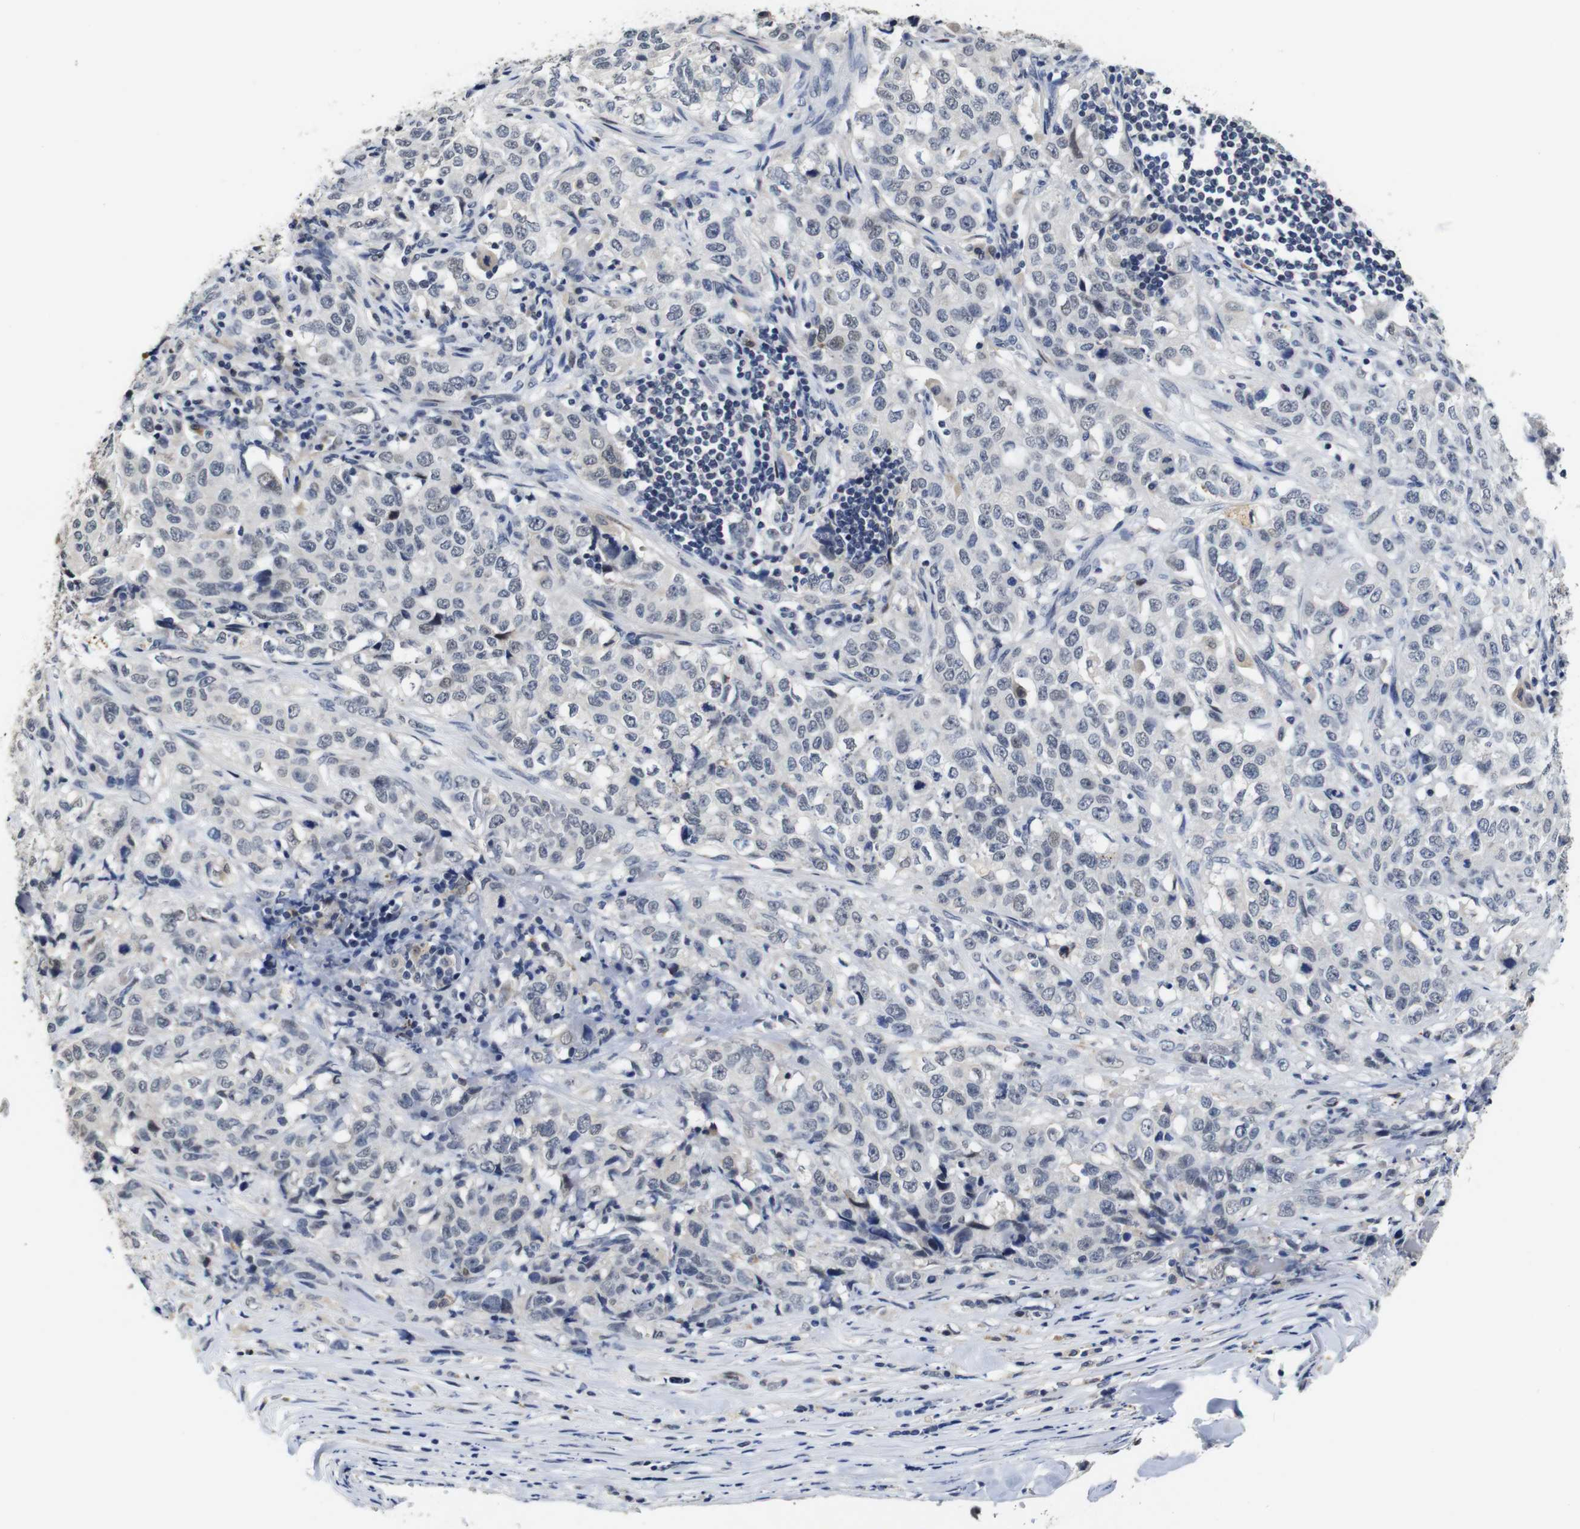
{"staining": {"intensity": "negative", "quantity": "none", "location": "none"}, "tissue": "stomach cancer", "cell_type": "Tumor cells", "image_type": "cancer", "snomed": [{"axis": "morphology", "description": "Adenocarcinoma, NOS"}, {"axis": "topography", "description": "Stomach"}], "caption": "Stomach cancer stained for a protein using immunohistochemistry (IHC) exhibits no staining tumor cells.", "gene": "NTRK3", "patient": {"sex": "male", "age": 48}}